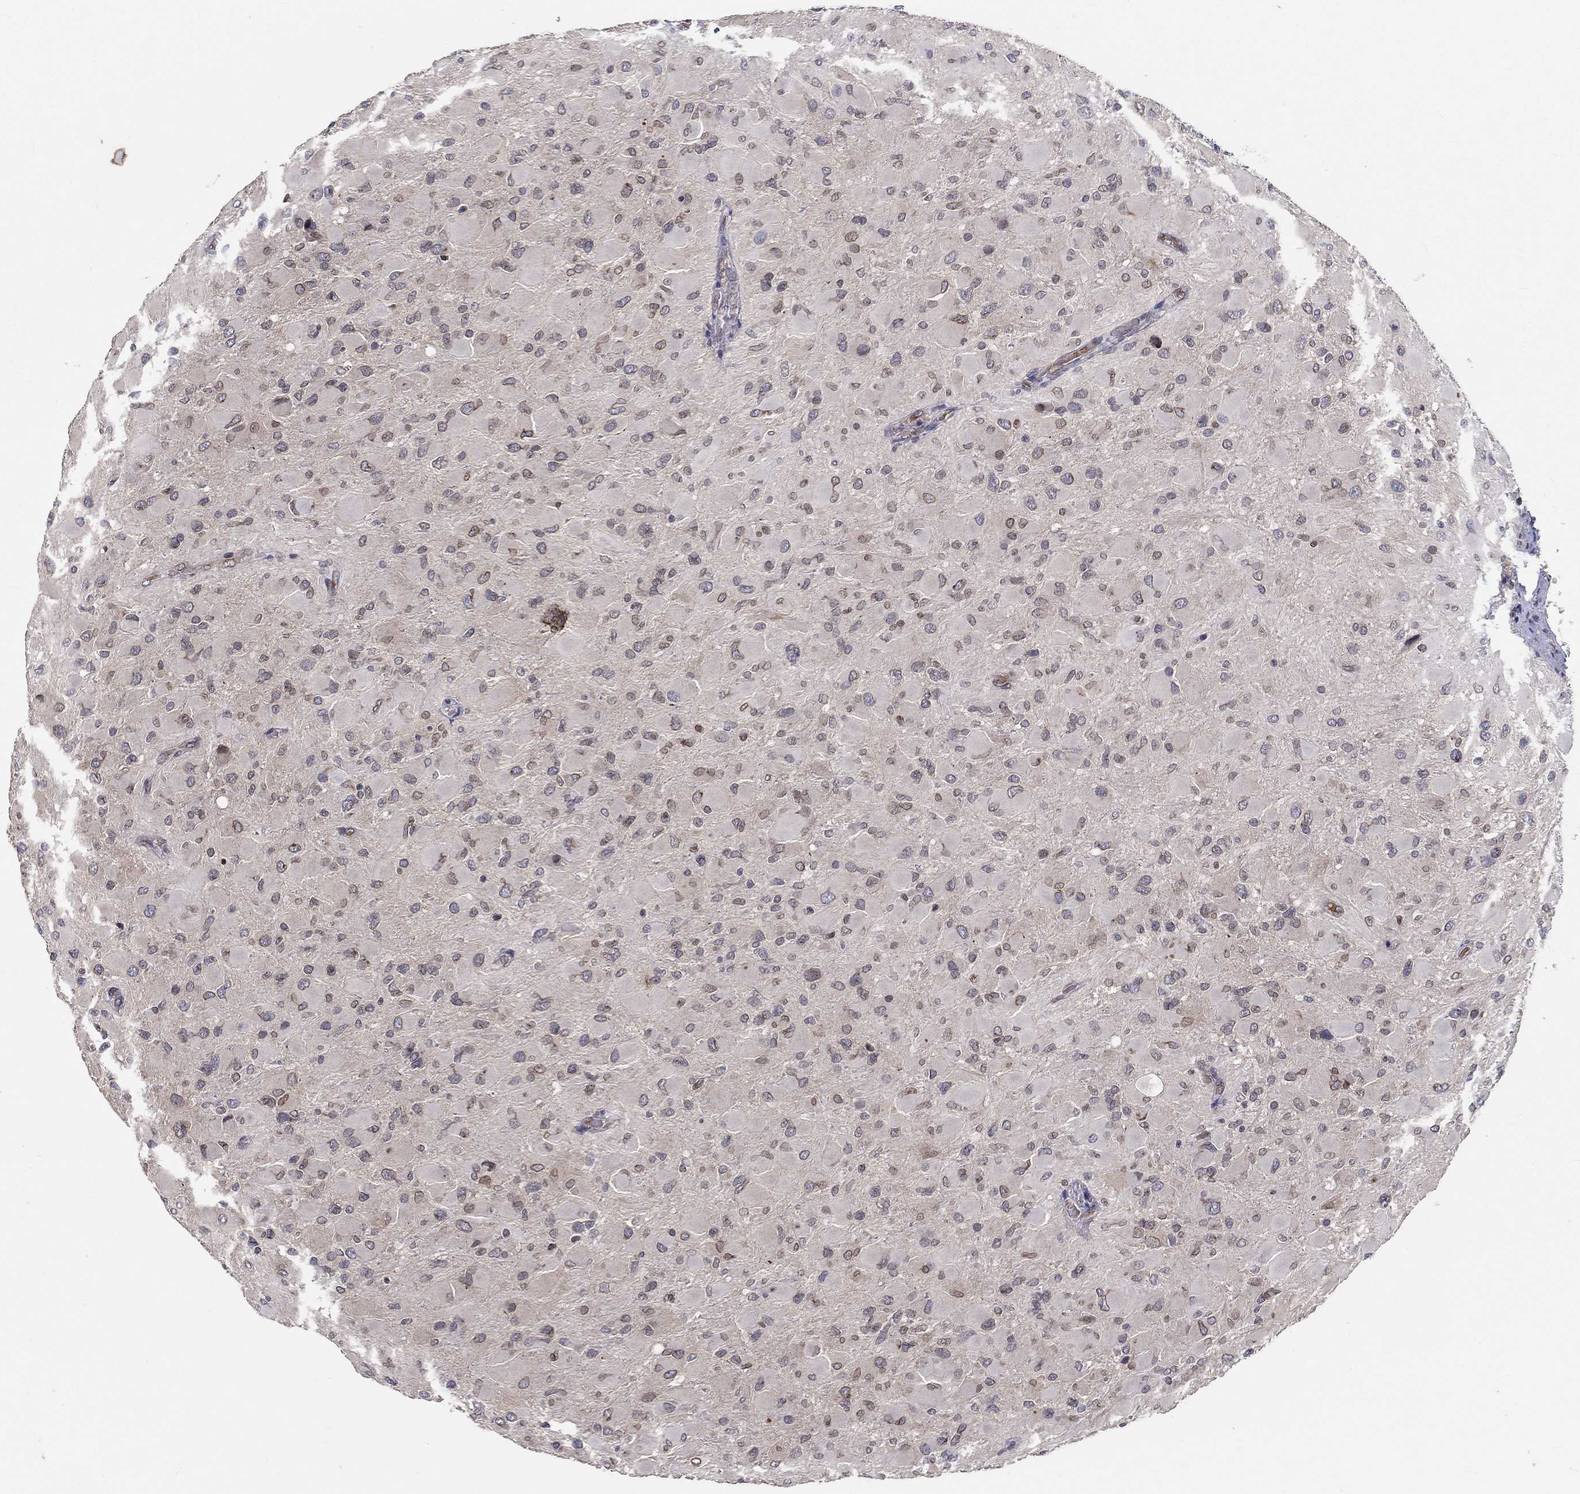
{"staining": {"intensity": "moderate", "quantity": "<25%", "location": "nuclear"}, "tissue": "glioma", "cell_type": "Tumor cells", "image_type": "cancer", "snomed": [{"axis": "morphology", "description": "Glioma, malignant, High grade"}, {"axis": "topography", "description": "Cerebral cortex"}], "caption": "Glioma was stained to show a protein in brown. There is low levels of moderate nuclear positivity in about <25% of tumor cells.", "gene": "CETN3", "patient": {"sex": "female", "age": 36}}